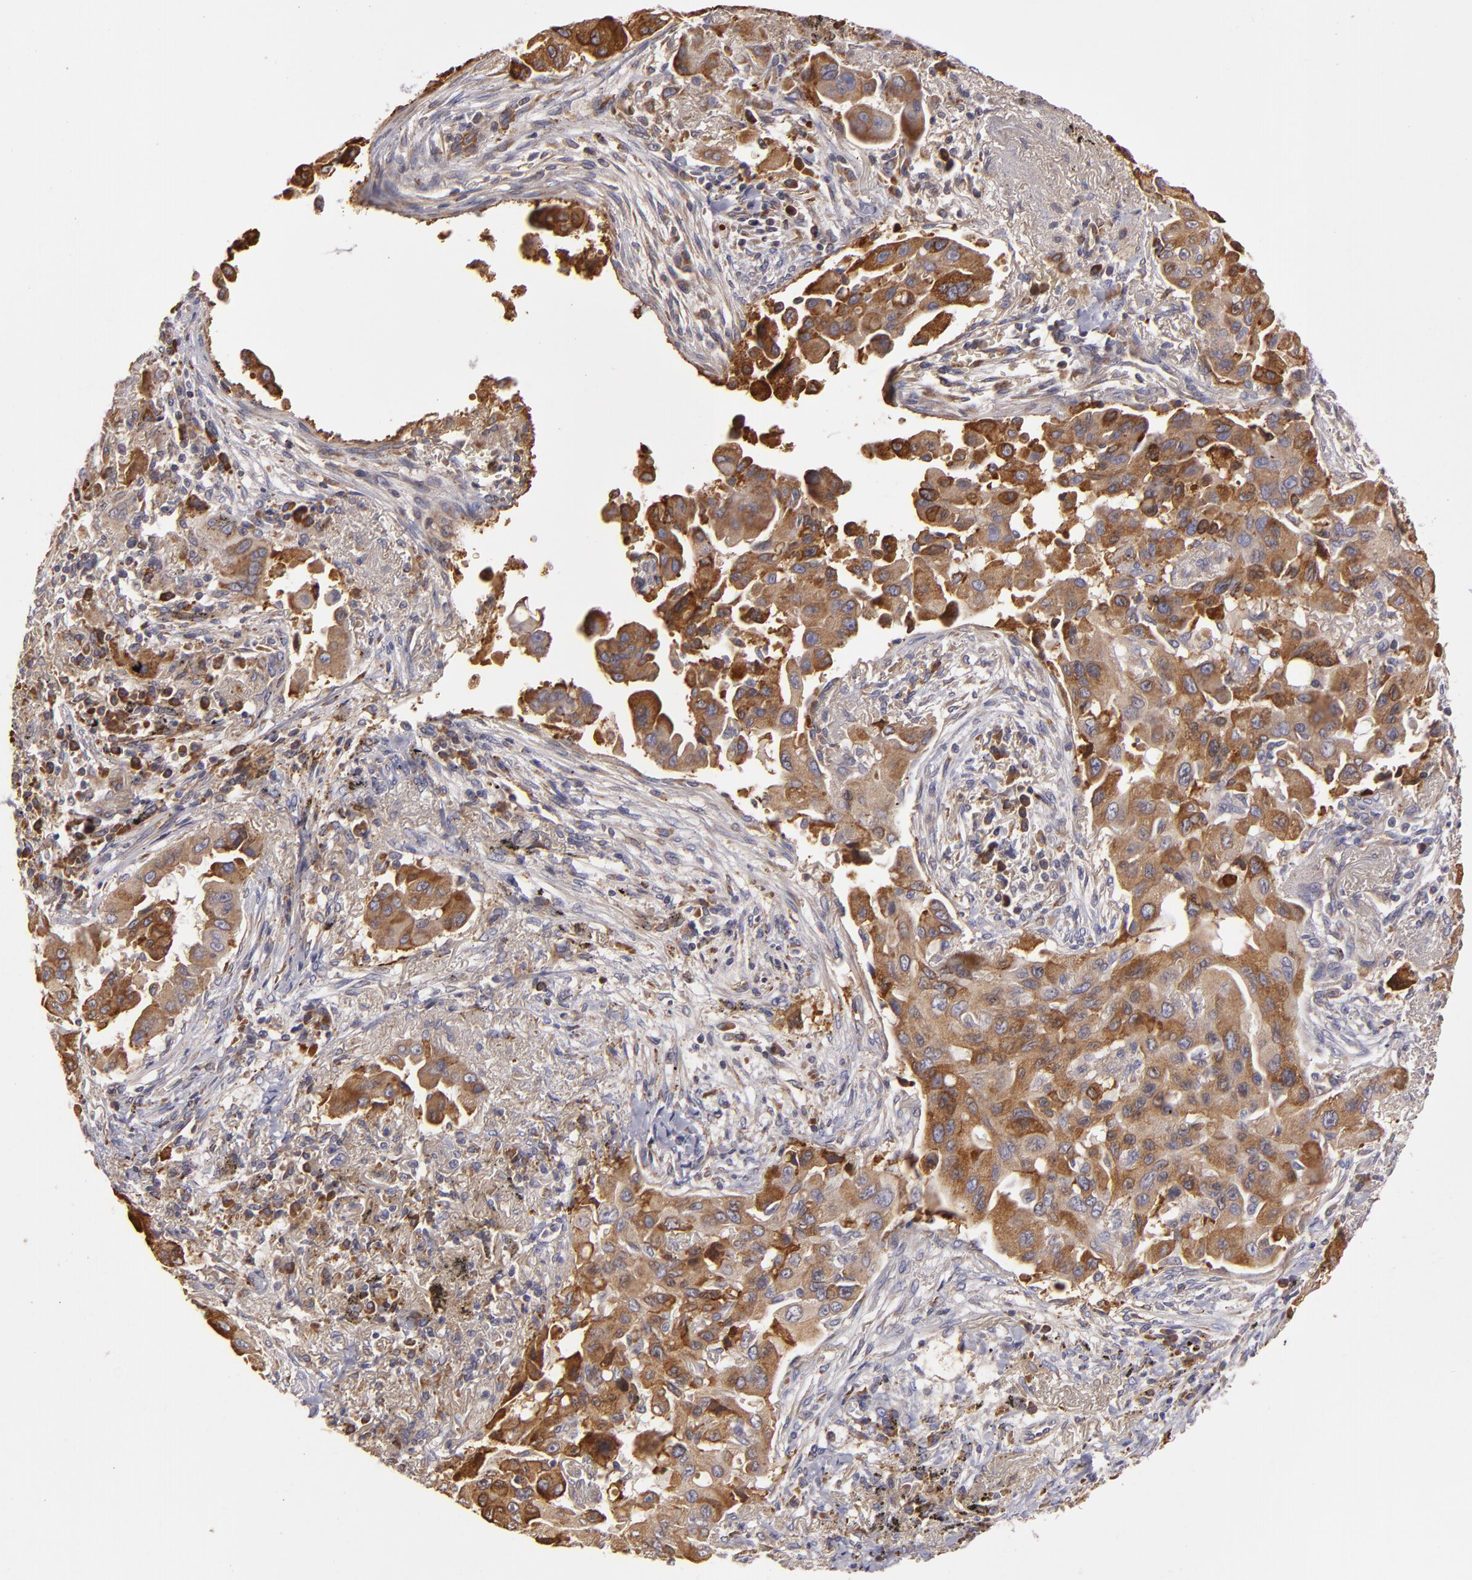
{"staining": {"intensity": "strong", "quantity": ">75%", "location": "cytoplasmic/membranous"}, "tissue": "lung cancer", "cell_type": "Tumor cells", "image_type": "cancer", "snomed": [{"axis": "morphology", "description": "Adenocarcinoma, NOS"}, {"axis": "topography", "description": "Lung"}], "caption": "Protein staining displays strong cytoplasmic/membranous positivity in approximately >75% of tumor cells in adenocarcinoma (lung). Ihc stains the protein of interest in brown and the nuclei are stained blue.", "gene": "CFB", "patient": {"sex": "male", "age": 68}}